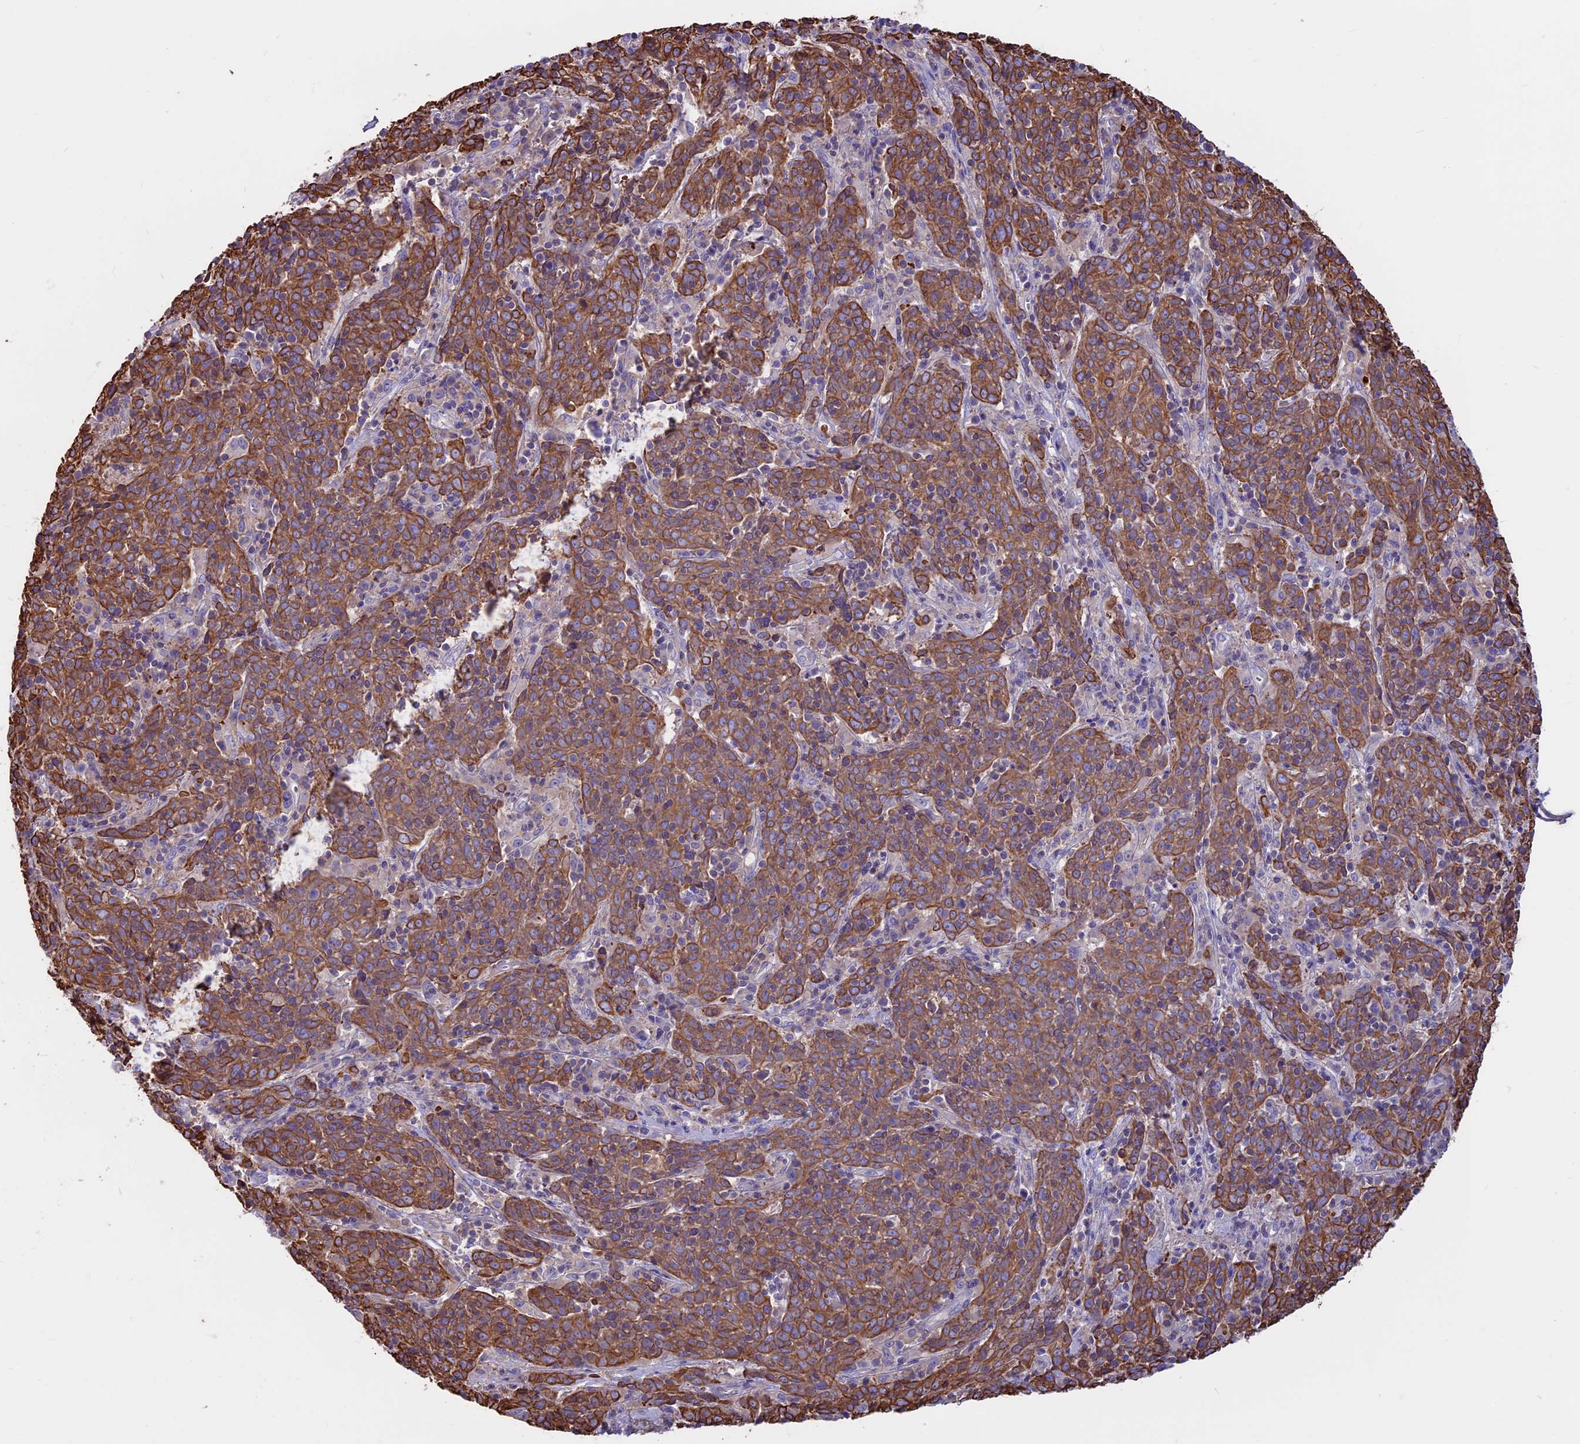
{"staining": {"intensity": "moderate", "quantity": ">75%", "location": "cytoplasmic/membranous"}, "tissue": "cervical cancer", "cell_type": "Tumor cells", "image_type": "cancer", "snomed": [{"axis": "morphology", "description": "Squamous cell carcinoma, NOS"}, {"axis": "topography", "description": "Cervix"}], "caption": "Squamous cell carcinoma (cervical) stained with a brown dye exhibits moderate cytoplasmic/membranous positive positivity in about >75% of tumor cells.", "gene": "CDAN1", "patient": {"sex": "female", "age": 67}}